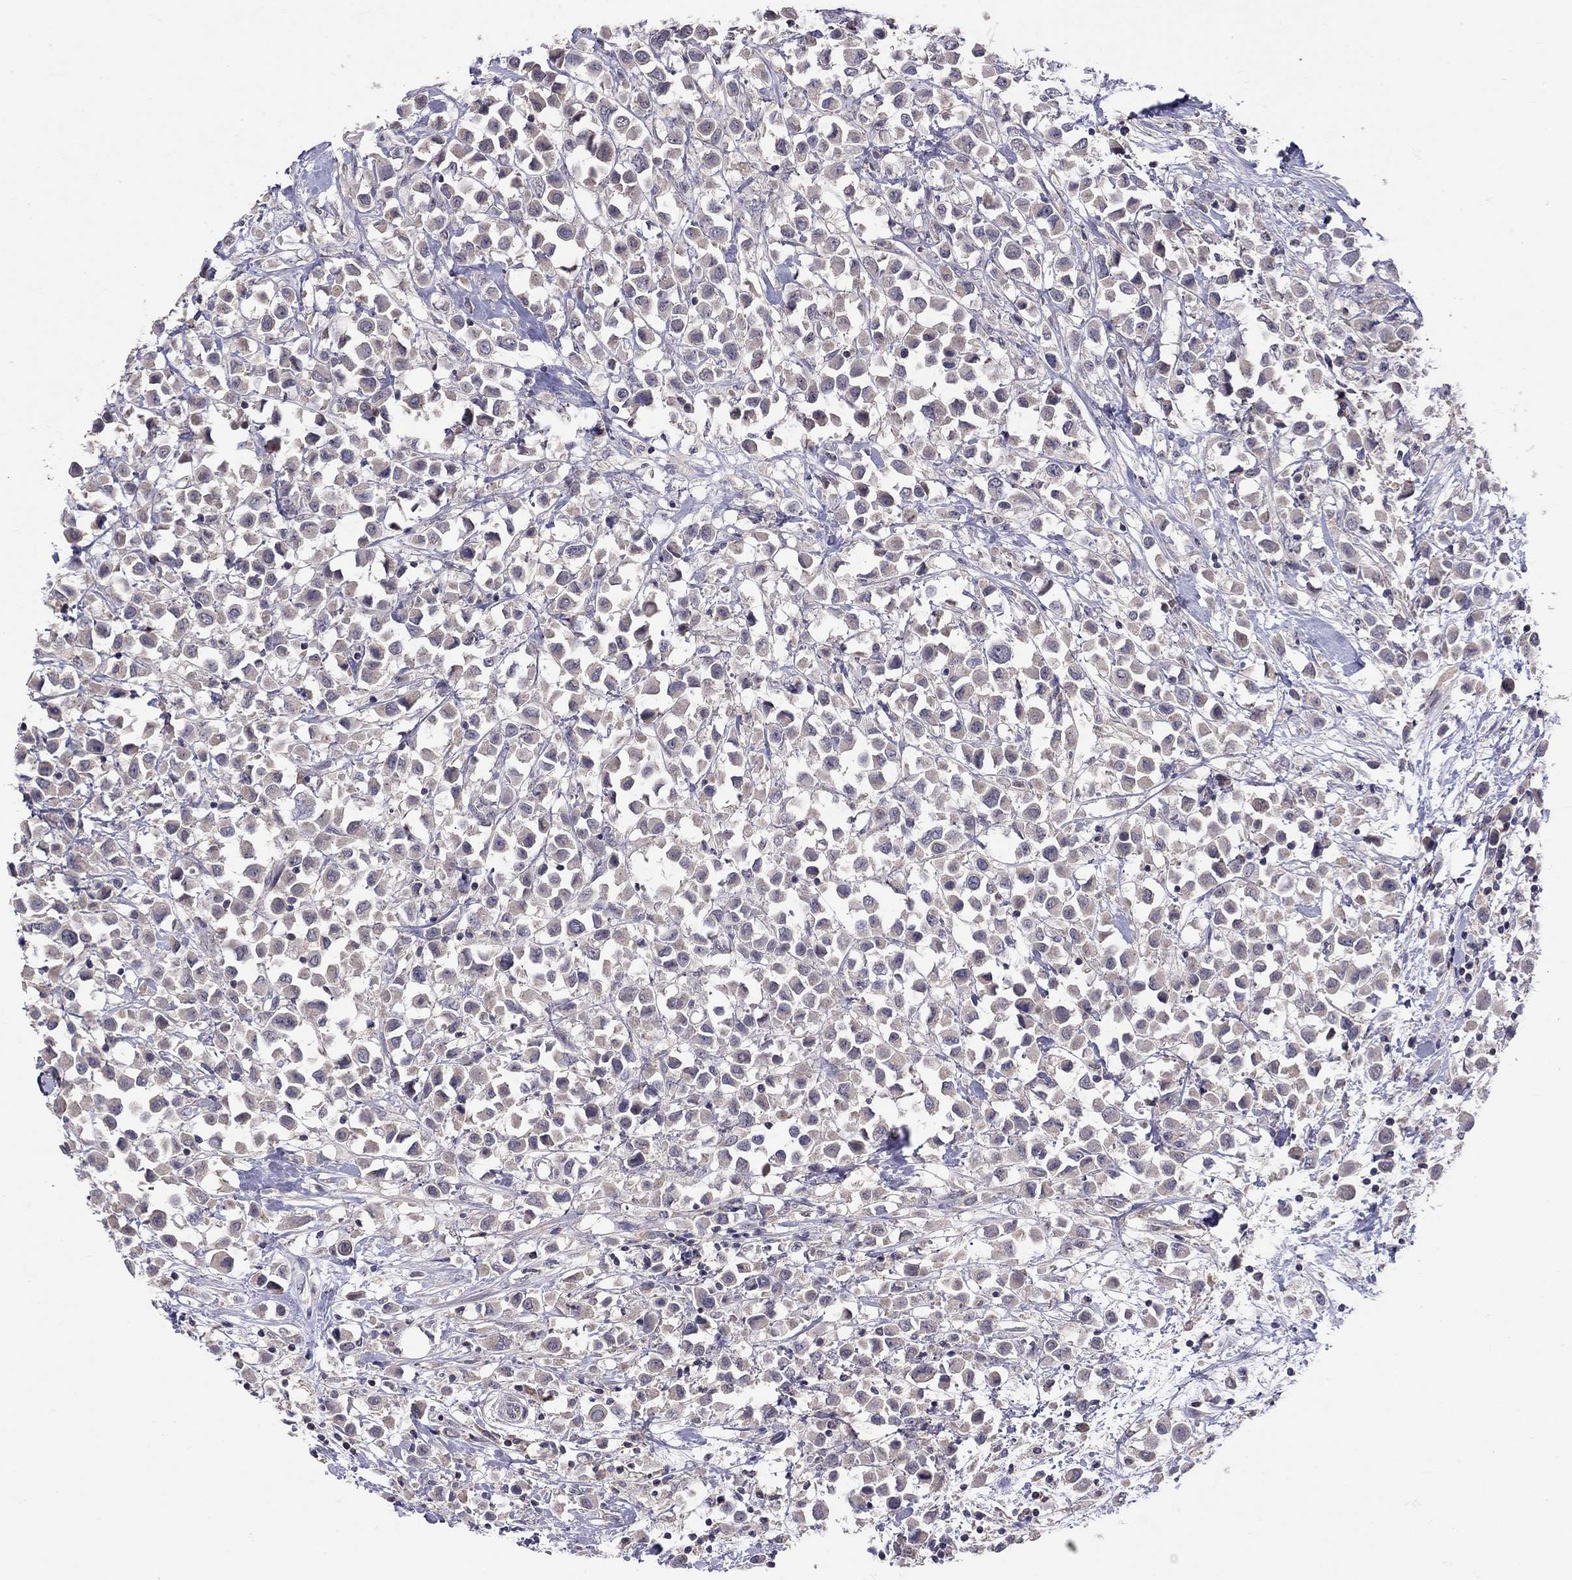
{"staining": {"intensity": "negative", "quantity": "none", "location": "none"}, "tissue": "breast cancer", "cell_type": "Tumor cells", "image_type": "cancer", "snomed": [{"axis": "morphology", "description": "Duct carcinoma"}, {"axis": "topography", "description": "Breast"}], "caption": "Immunohistochemistry (IHC) of human breast cancer demonstrates no expression in tumor cells.", "gene": "RTP5", "patient": {"sex": "female", "age": 61}}